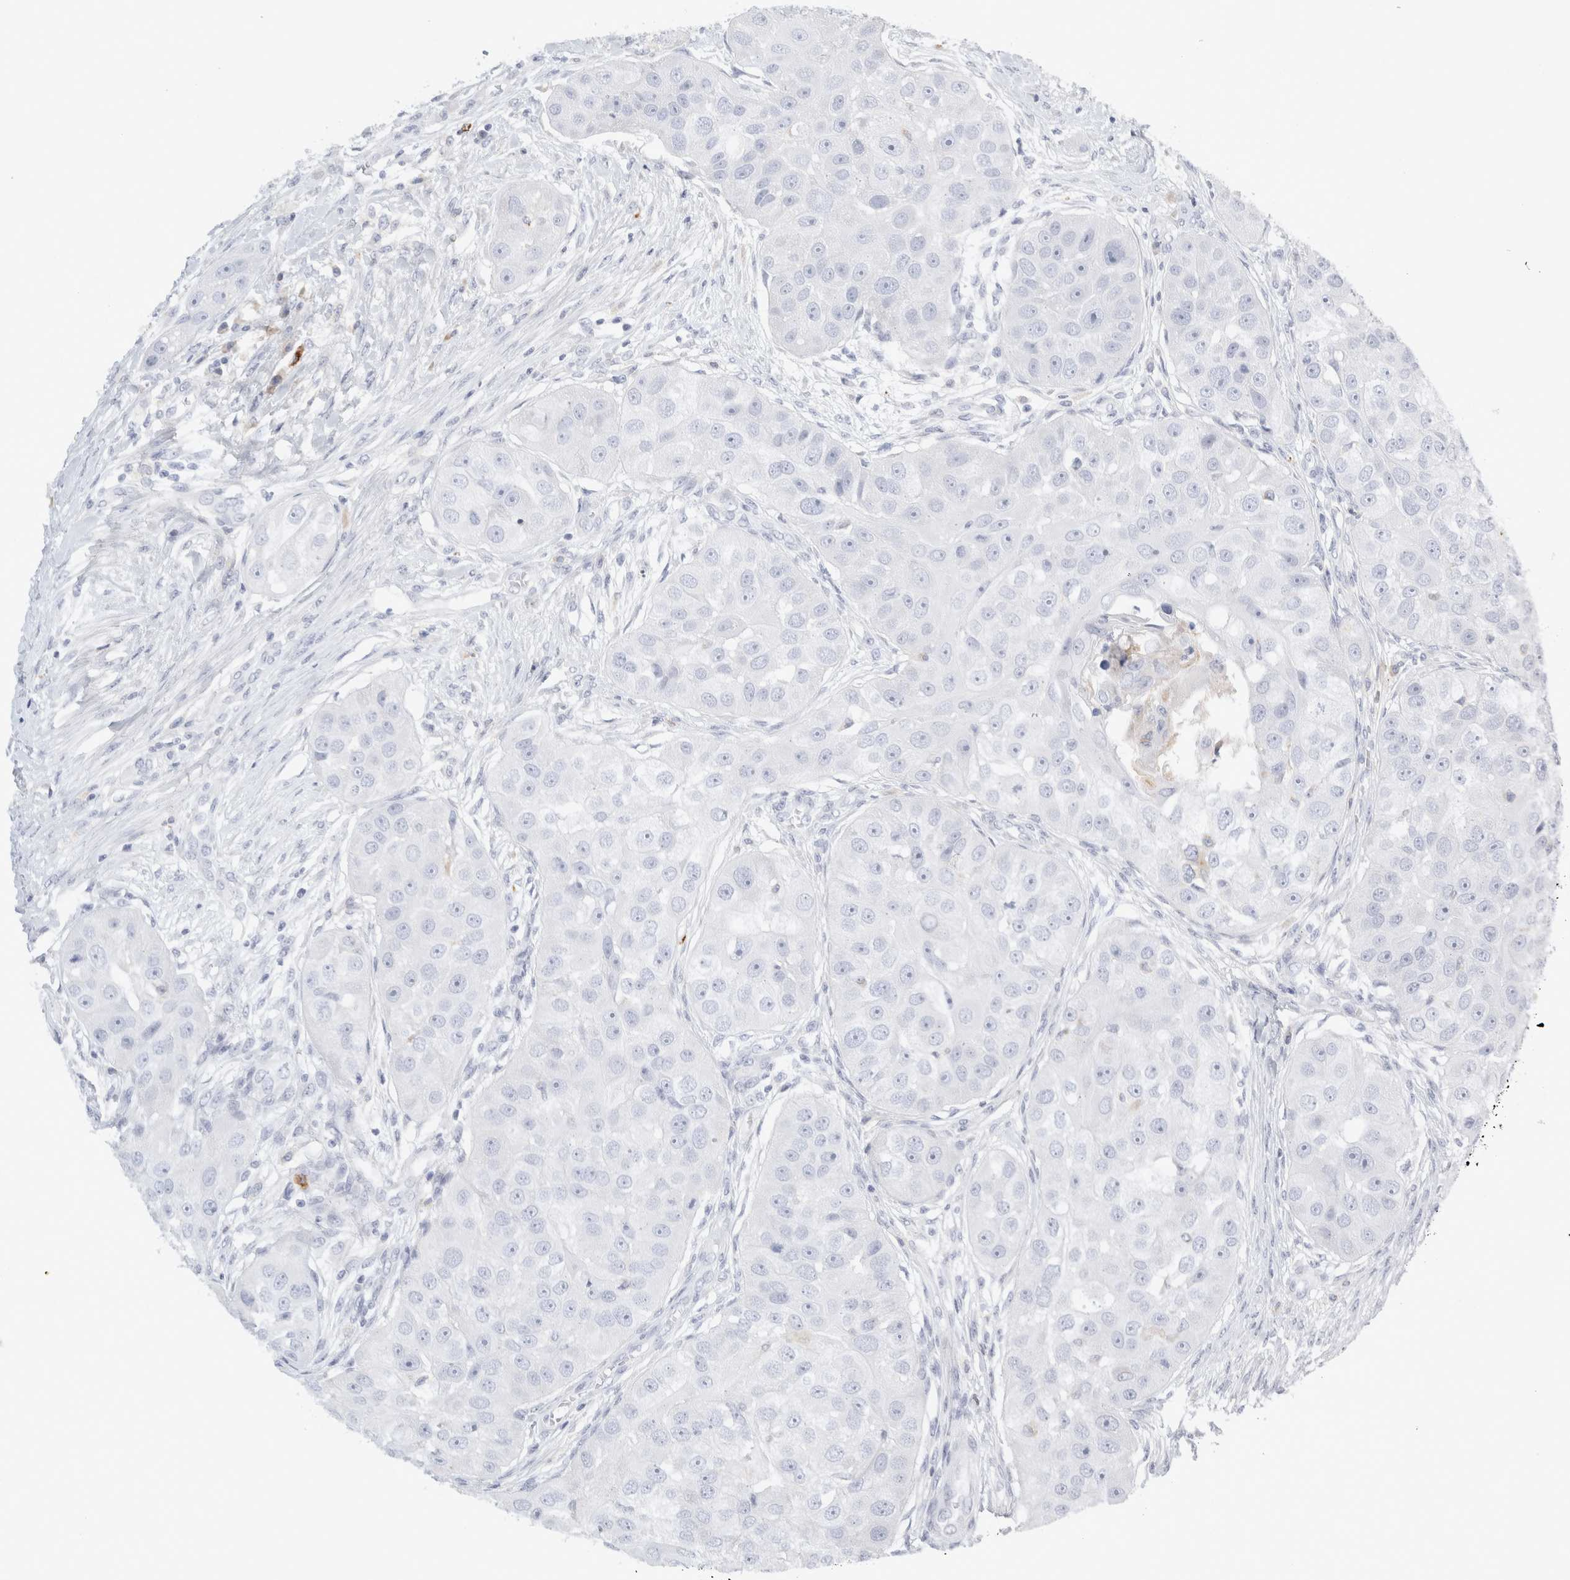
{"staining": {"intensity": "negative", "quantity": "none", "location": "none"}, "tissue": "head and neck cancer", "cell_type": "Tumor cells", "image_type": "cancer", "snomed": [{"axis": "morphology", "description": "Normal tissue, NOS"}, {"axis": "morphology", "description": "Squamous cell carcinoma, NOS"}, {"axis": "topography", "description": "Skeletal muscle"}, {"axis": "topography", "description": "Head-Neck"}], "caption": "Immunohistochemical staining of human squamous cell carcinoma (head and neck) reveals no significant expression in tumor cells.", "gene": "FGL2", "patient": {"sex": "male", "age": 51}}